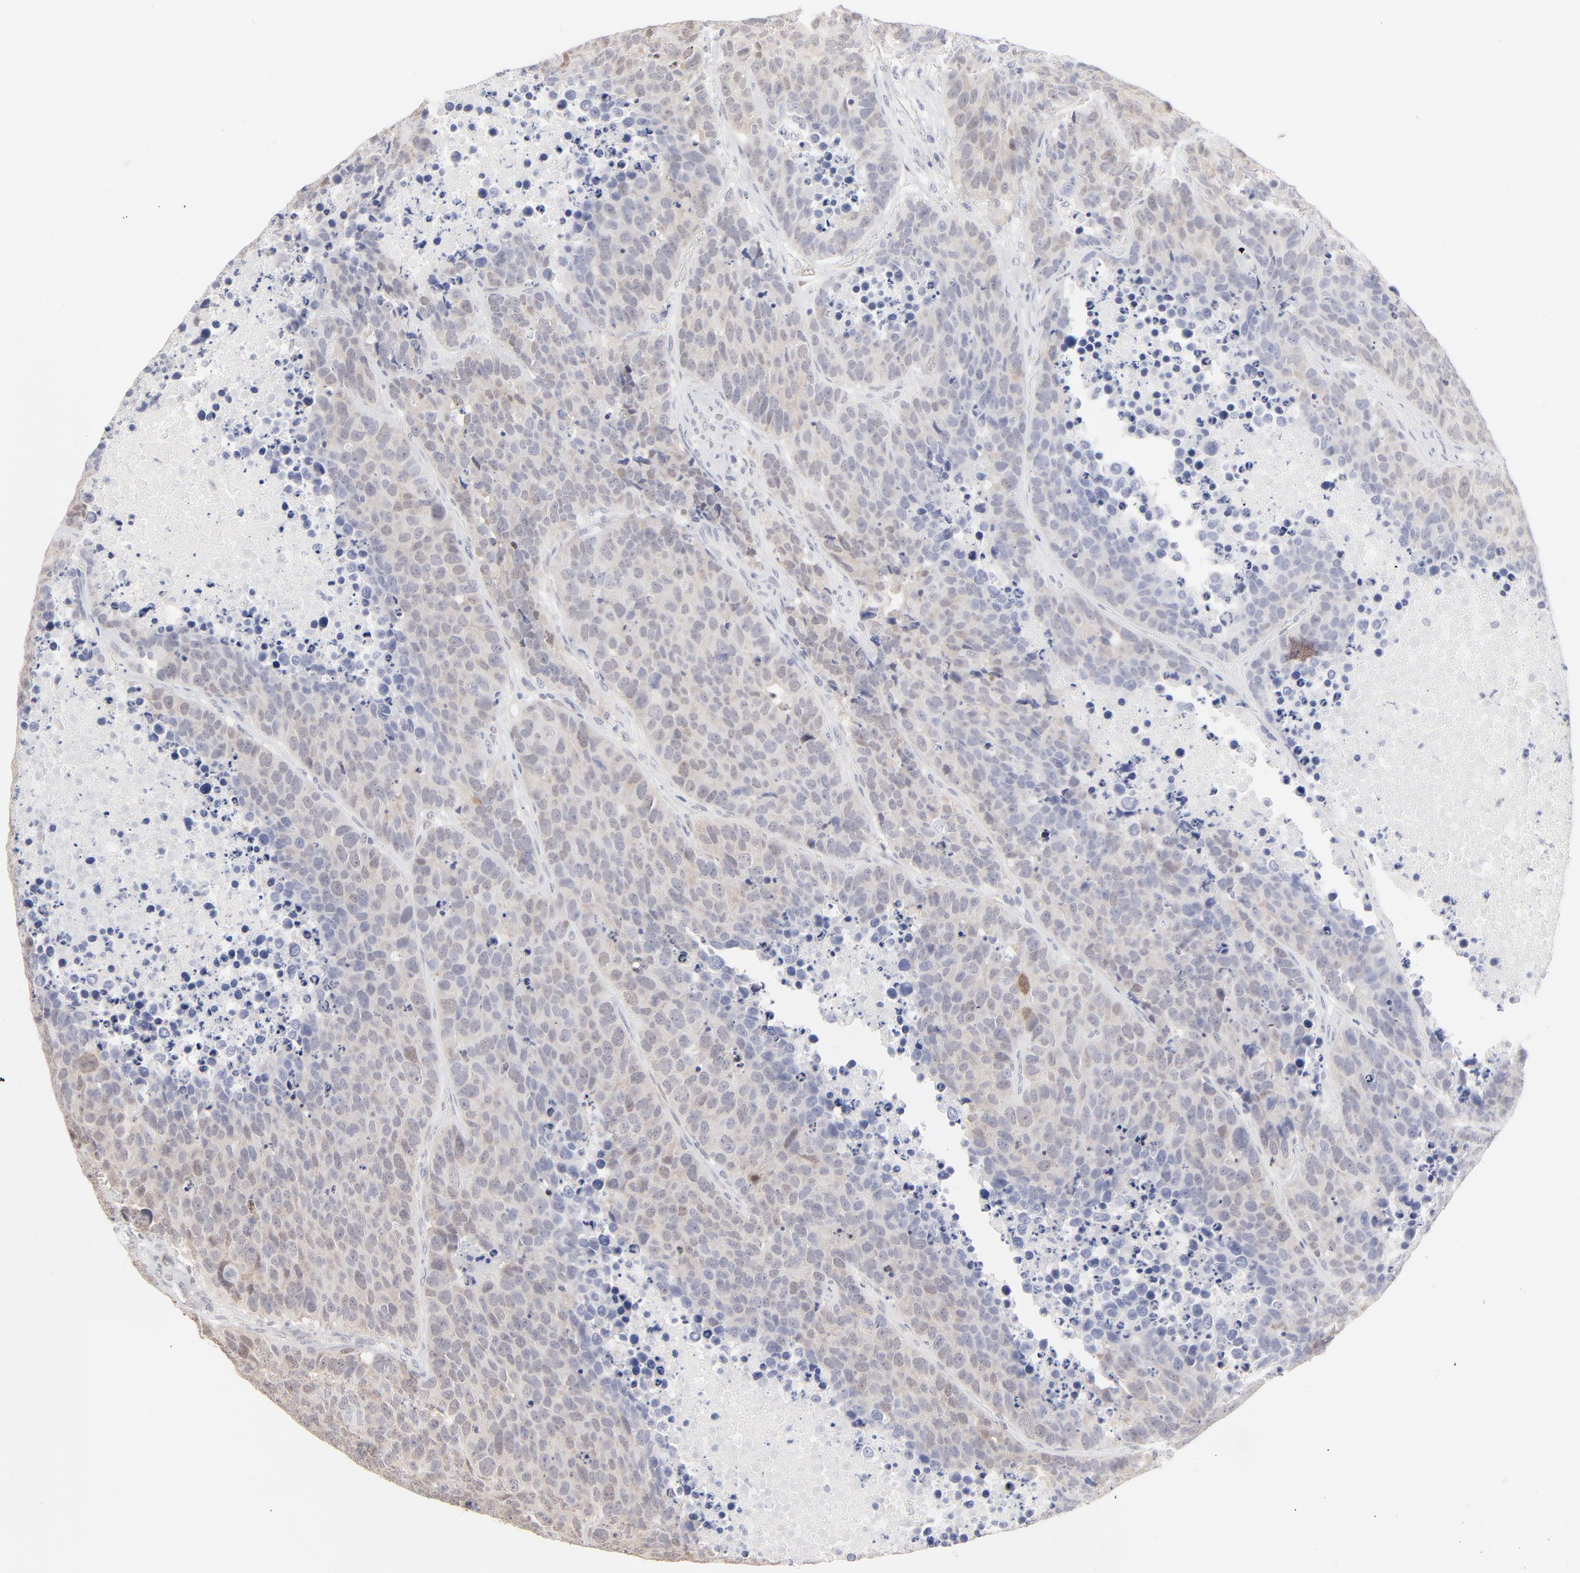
{"staining": {"intensity": "moderate", "quantity": ">75%", "location": "cytoplasmic/membranous,nuclear"}, "tissue": "carcinoid", "cell_type": "Tumor cells", "image_type": "cancer", "snomed": [{"axis": "morphology", "description": "Carcinoid, malignant, NOS"}, {"axis": "topography", "description": "Lung"}], "caption": "The photomicrograph reveals staining of carcinoid, revealing moderate cytoplasmic/membranous and nuclear protein expression (brown color) within tumor cells. The staining is performed using DAB brown chromogen to label protein expression. The nuclei are counter-stained blue using hematoxylin.", "gene": "RBM3", "patient": {"sex": "male", "age": 60}}